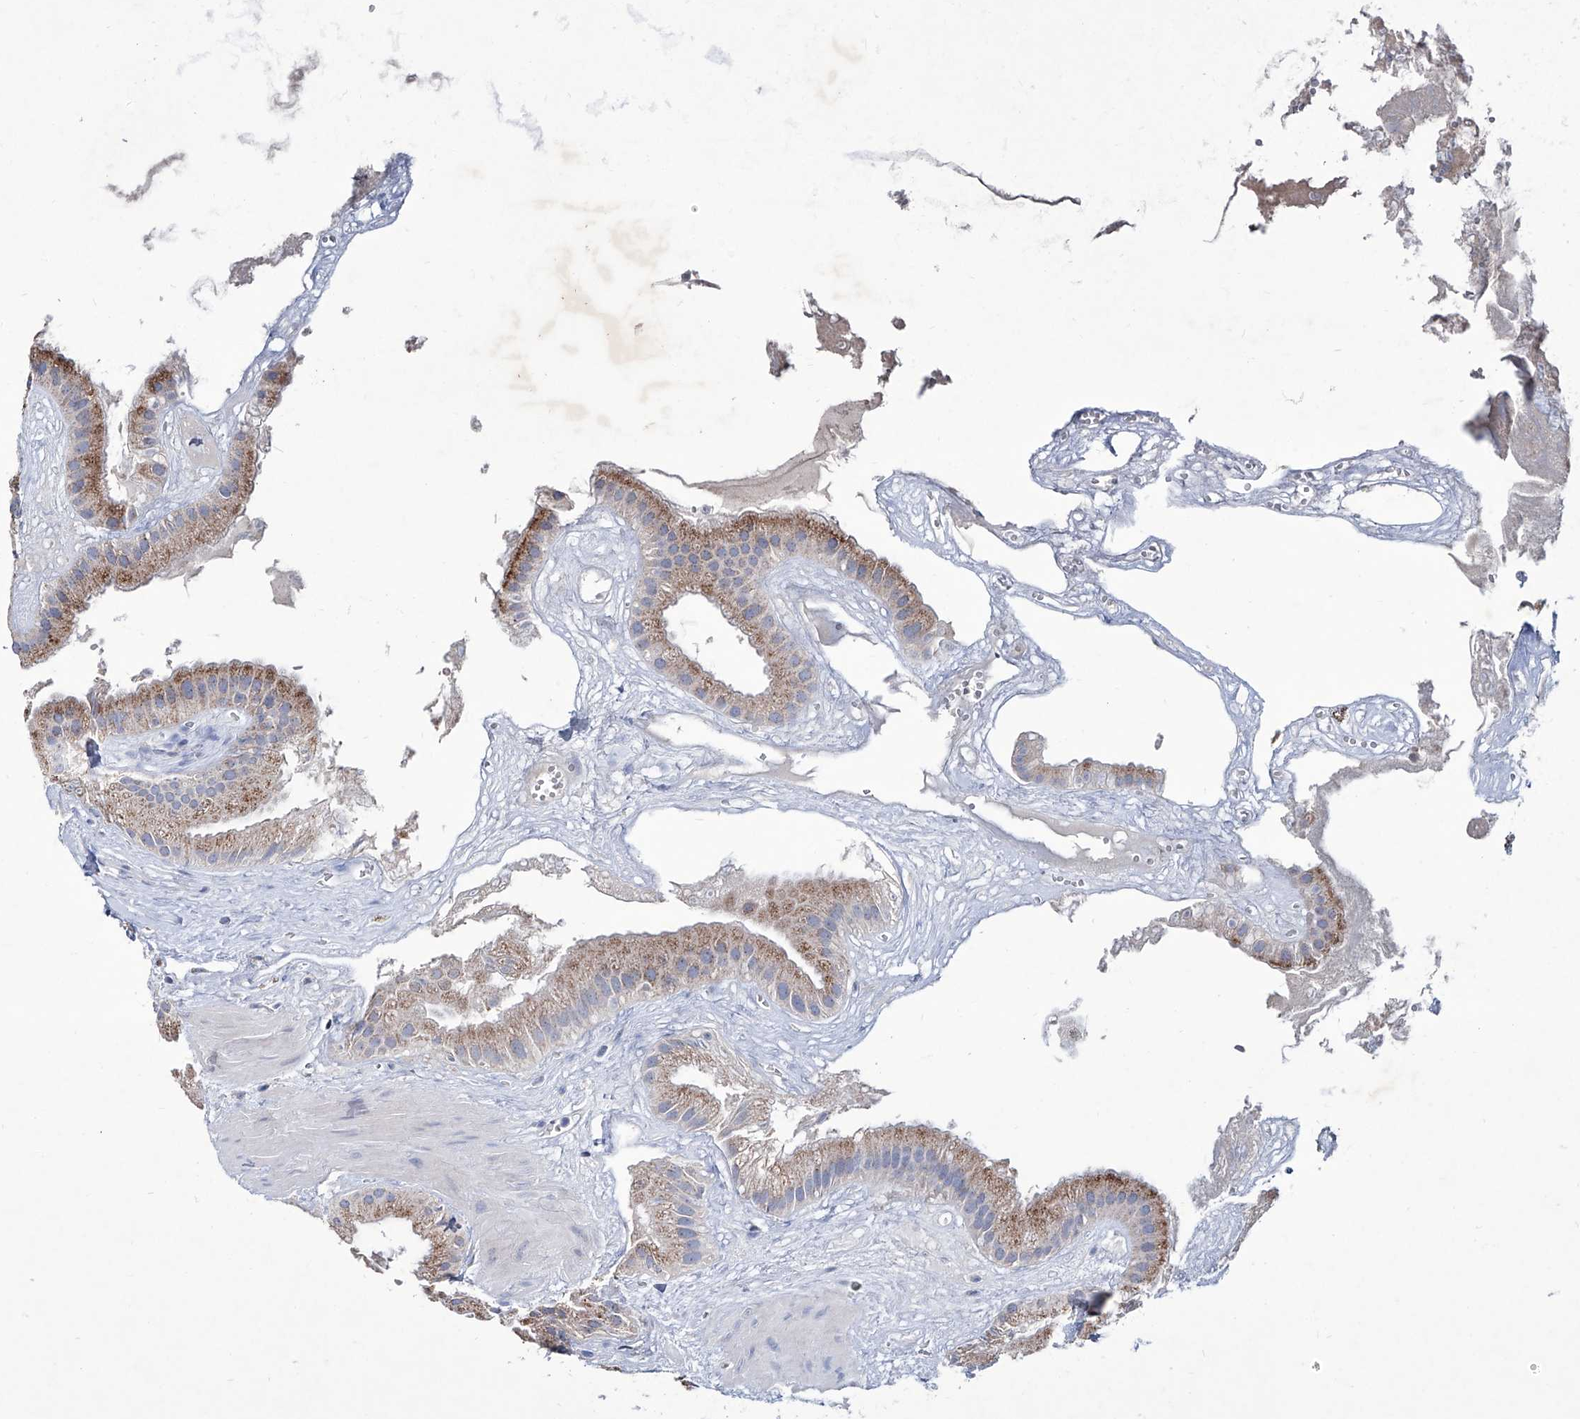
{"staining": {"intensity": "moderate", "quantity": ">75%", "location": "cytoplasmic/membranous"}, "tissue": "gallbladder", "cell_type": "Glandular cells", "image_type": "normal", "snomed": [{"axis": "morphology", "description": "Normal tissue, NOS"}, {"axis": "topography", "description": "Gallbladder"}], "caption": "DAB (3,3'-diaminobenzidine) immunohistochemical staining of normal human gallbladder demonstrates moderate cytoplasmic/membranous protein positivity in approximately >75% of glandular cells. (DAB (3,3'-diaminobenzidine) IHC with brightfield microscopy, high magnification).", "gene": "KLHL17", "patient": {"sex": "male", "age": 55}}